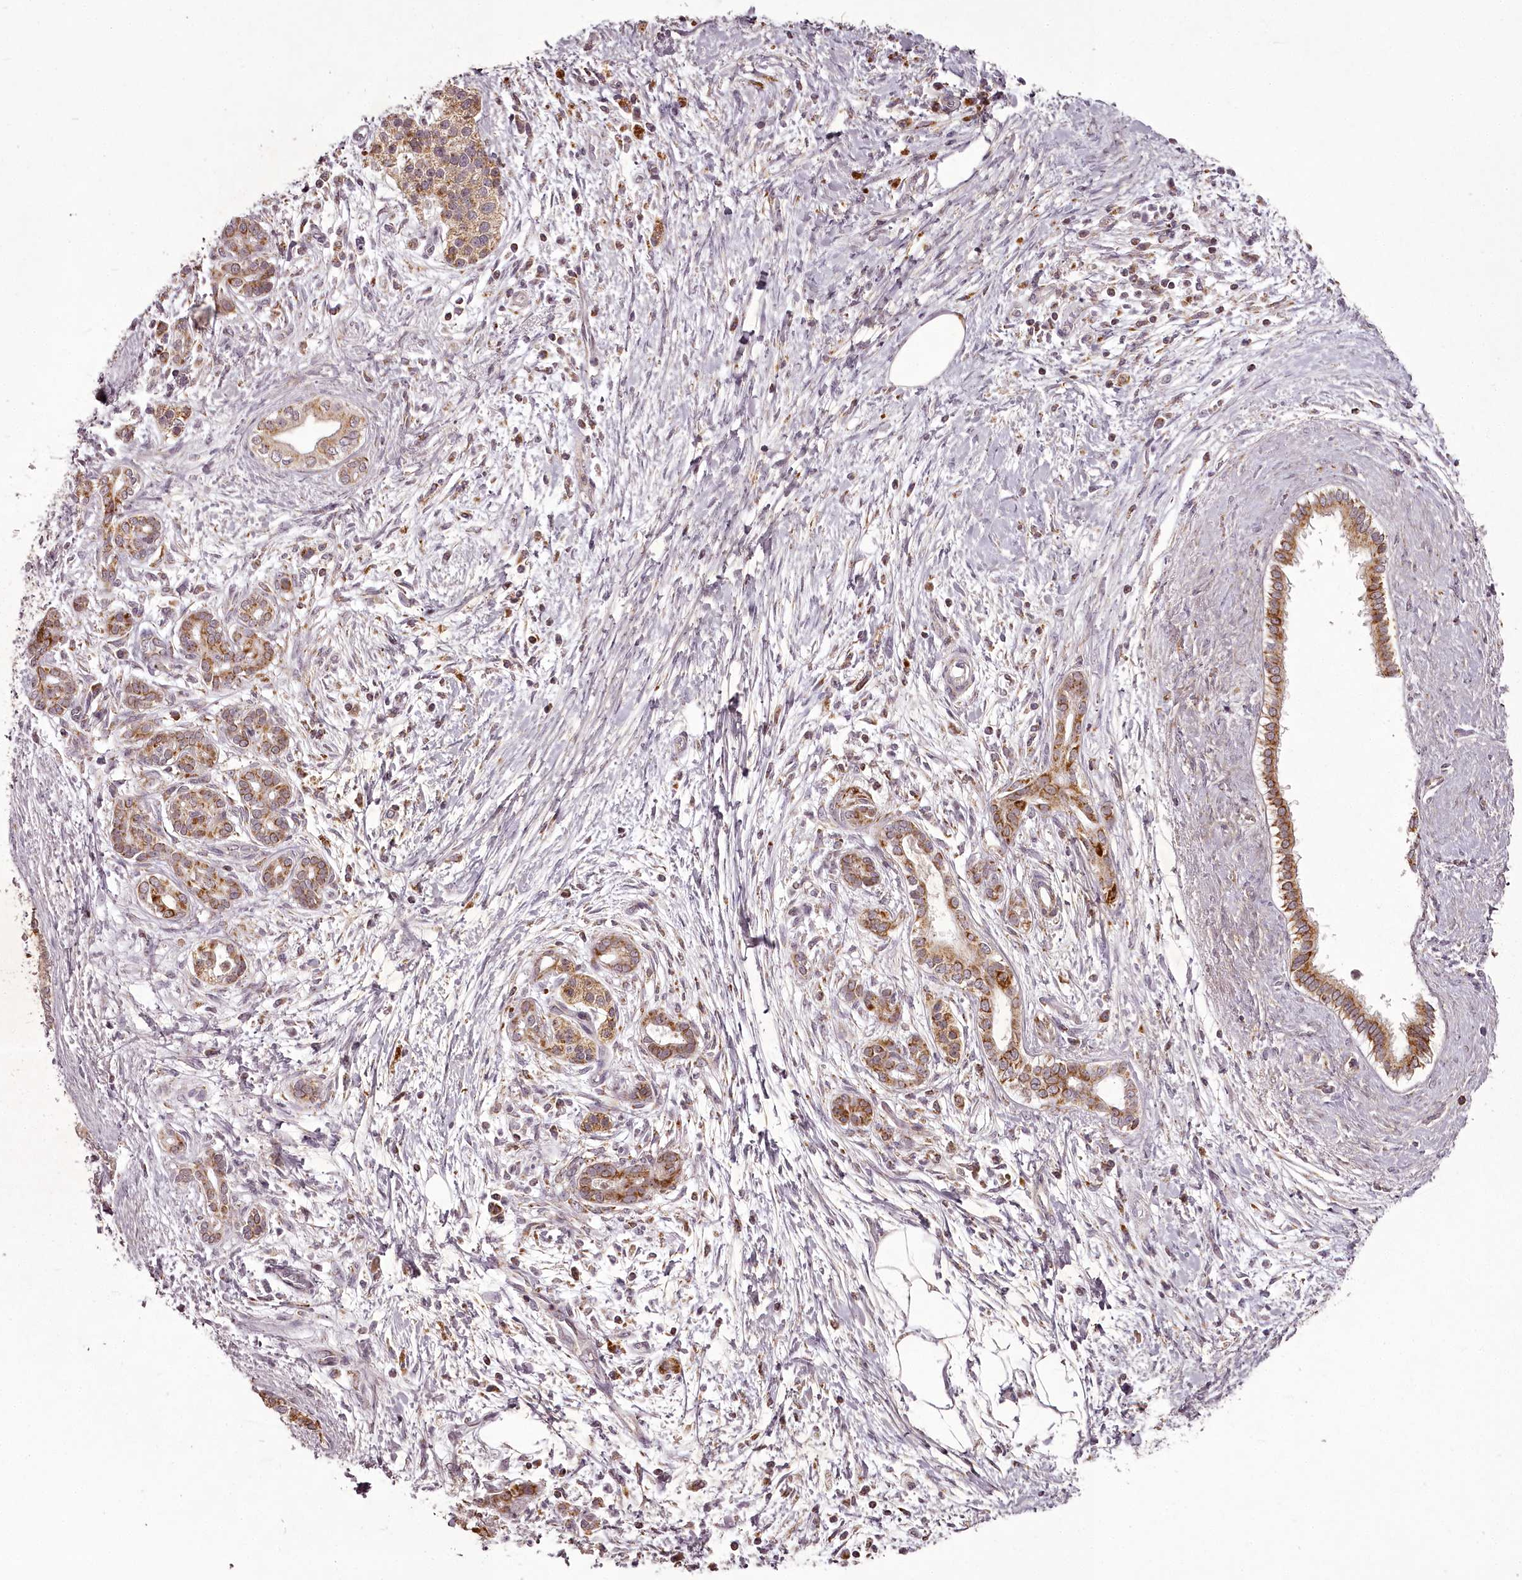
{"staining": {"intensity": "moderate", "quantity": ">75%", "location": "cytoplasmic/membranous"}, "tissue": "pancreatic cancer", "cell_type": "Tumor cells", "image_type": "cancer", "snomed": [{"axis": "morphology", "description": "Adenocarcinoma, NOS"}, {"axis": "topography", "description": "Pancreas"}], "caption": "A brown stain labels moderate cytoplasmic/membranous positivity of a protein in human pancreatic adenocarcinoma tumor cells.", "gene": "CHCHD2", "patient": {"sex": "male", "age": 58}}